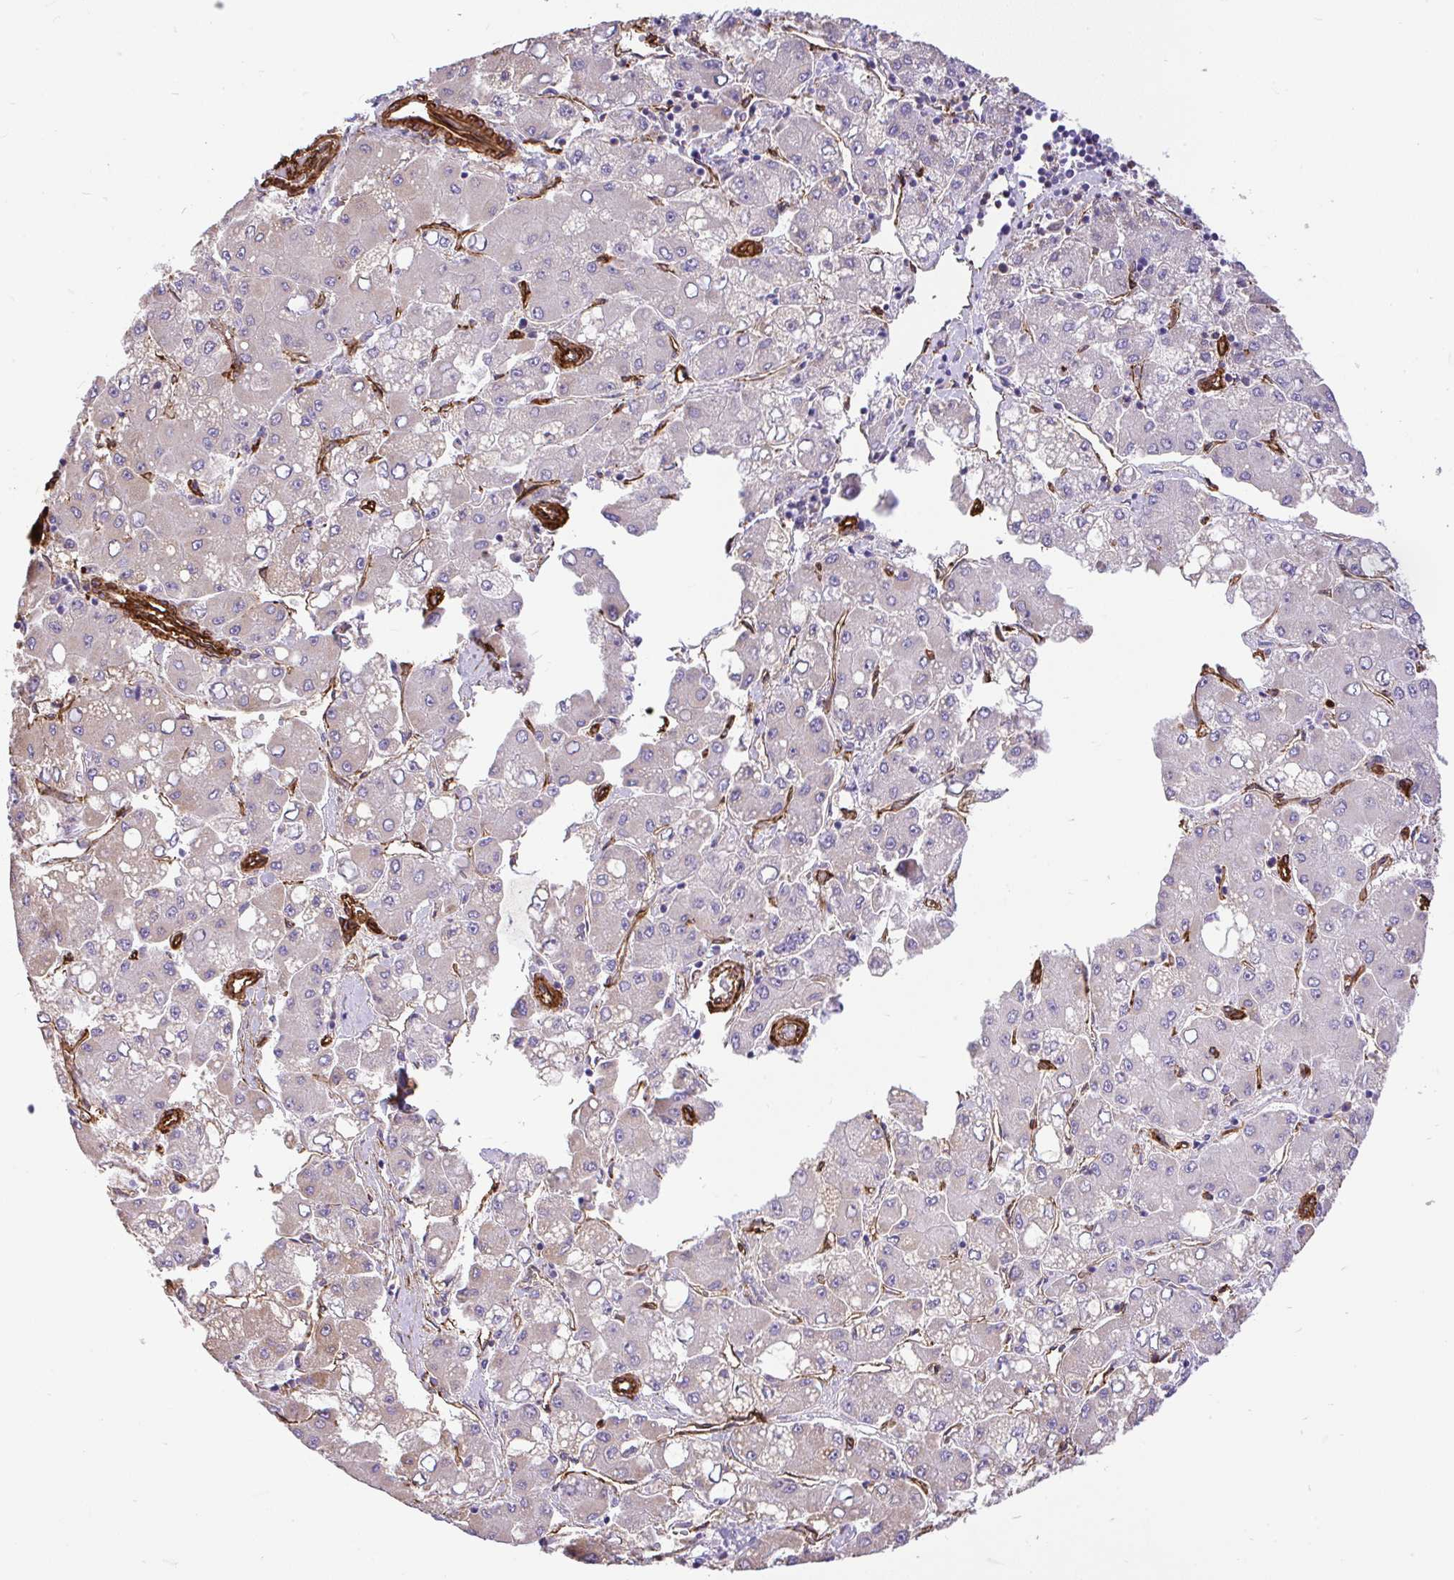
{"staining": {"intensity": "negative", "quantity": "none", "location": "none"}, "tissue": "liver cancer", "cell_type": "Tumor cells", "image_type": "cancer", "snomed": [{"axis": "morphology", "description": "Carcinoma, Hepatocellular, NOS"}, {"axis": "topography", "description": "Liver"}], "caption": "The IHC histopathology image has no significant positivity in tumor cells of hepatocellular carcinoma (liver) tissue.", "gene": "PTPRK", "patient": {"sex": "male", "age": 40}}